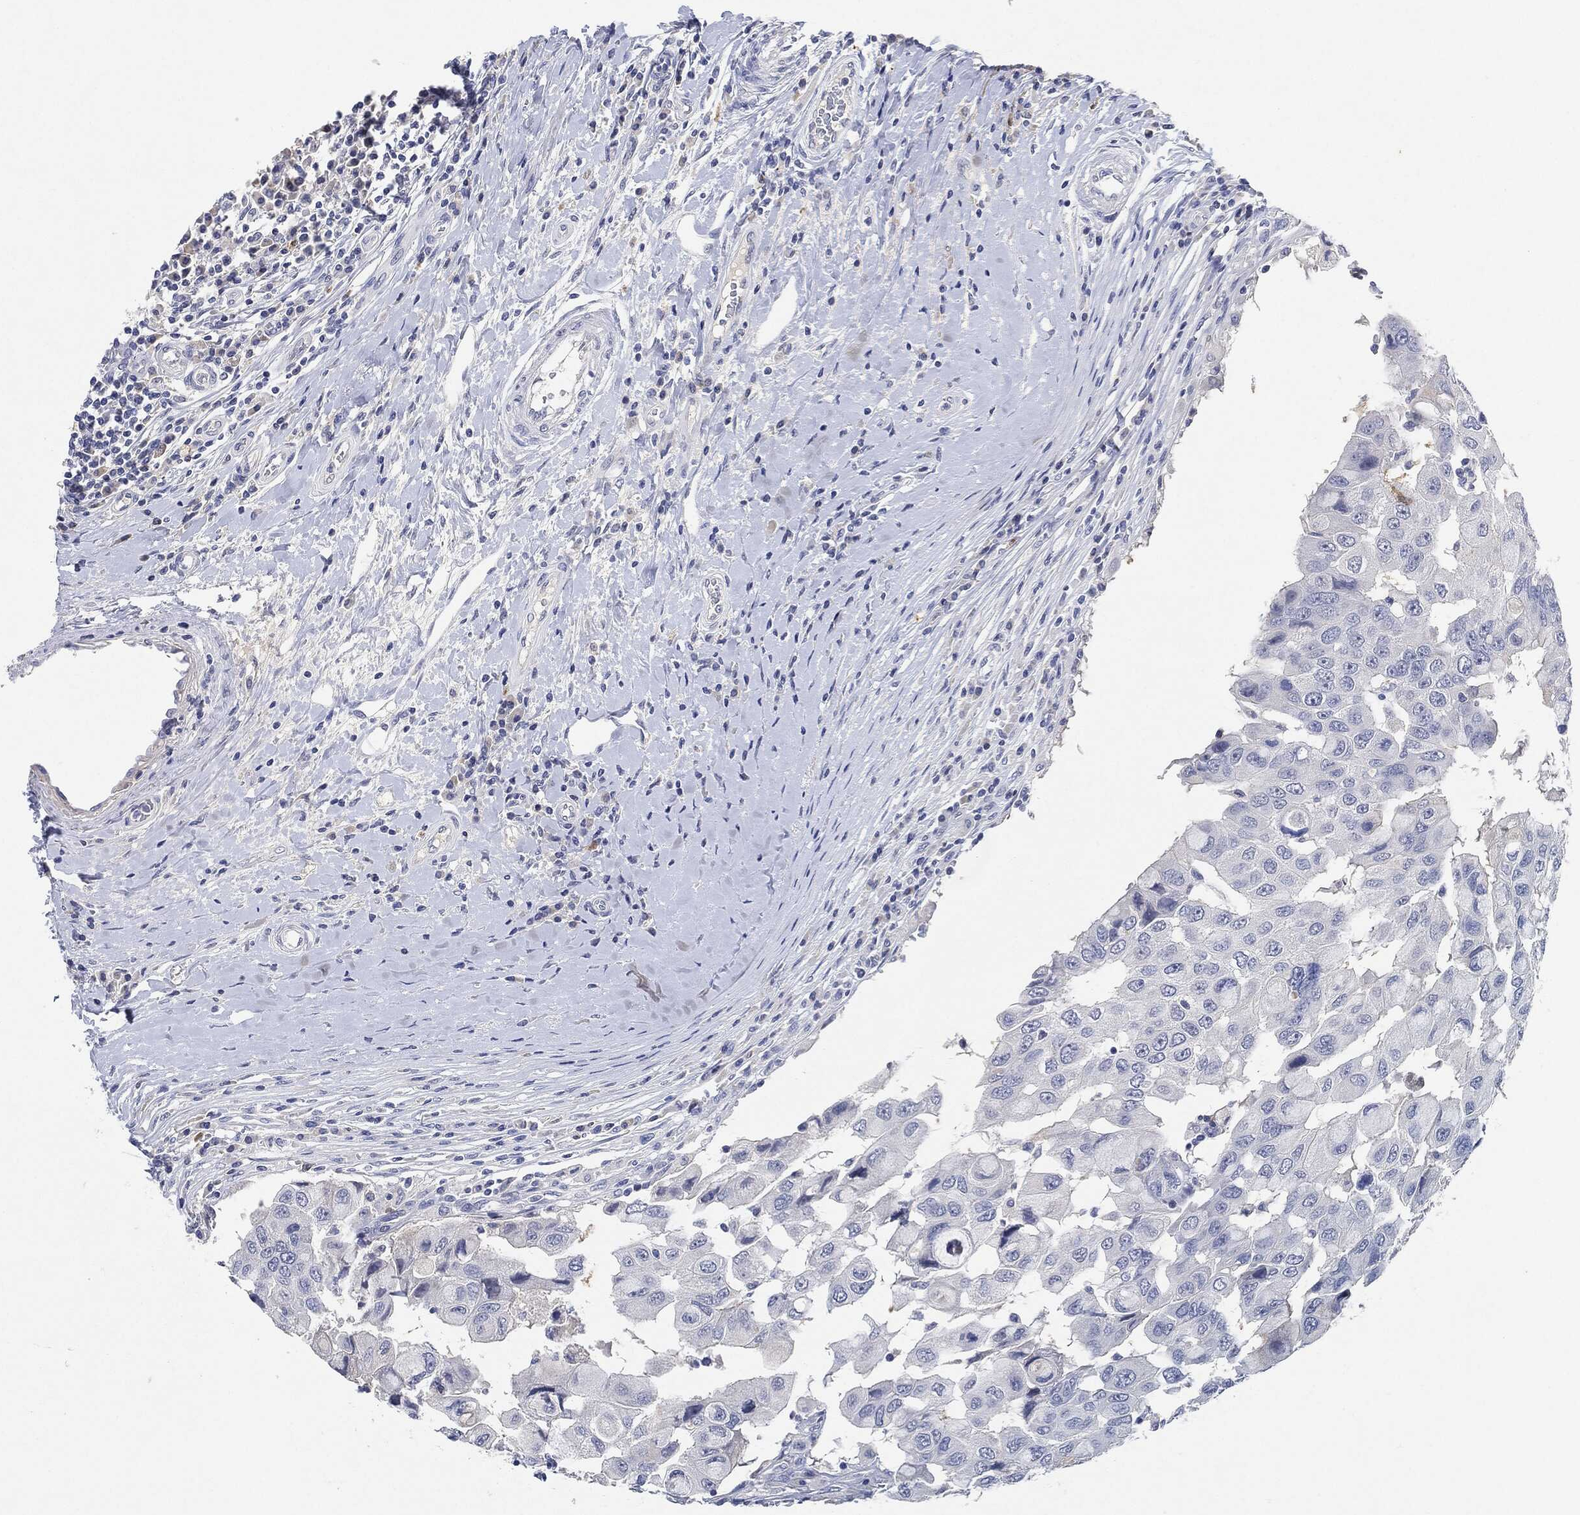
{"staining": {"intensity": "negative", "quantity": "none", "location": "none"}, "tissue": "breast cancer", "cell_type": "Tumor cells", "image_type": "cancer", "snomed": [{"axis": "morphology", "description": "Duct carcinoma"}, {"axis": "topography", "description": "Breast"}], "caption": "Tumor cells show no significant expression in breast cancer.", "gene": "NTRK1", "patient": {"sex": "female", "age": 27}}